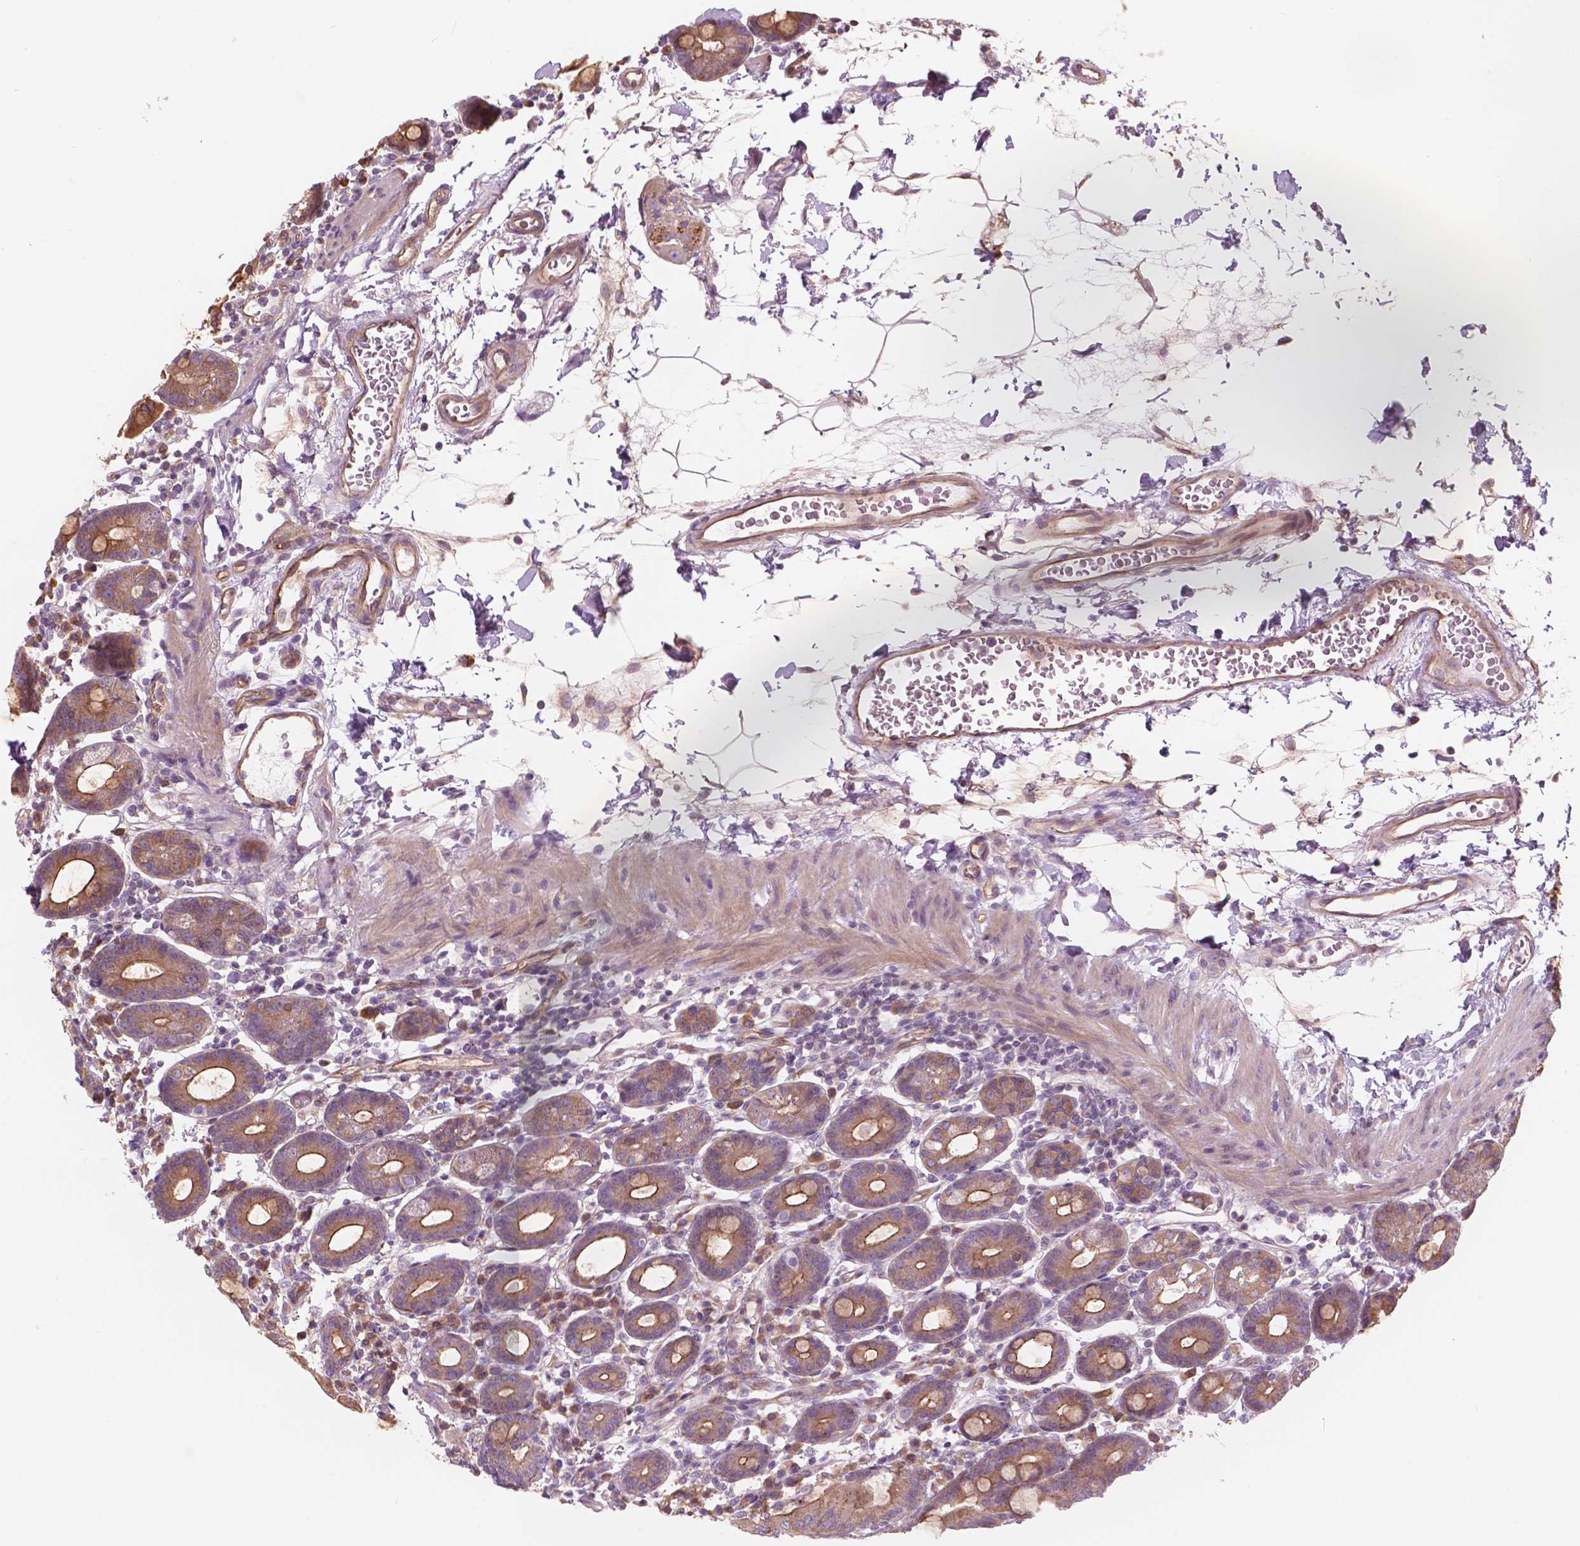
{"staining": {"intensity": "strong", "quantity": ">75%", "location": "cytoplasmic/membranous"}, "tissue": "duodenum", "cell_type": "Glandular cells", "image_type": "normal", "snomed": [{"axis": "morphology", "description": "Normal tissue, NOS"}, {"axis": "topography", "description": "Pancreas"}, {"axis": "topography", "description": "Duodenum"}], "caption": "High-power microscopy captured an immunohistochemistry (IHC) micrograph of benign duodenum, revealing strong cytoplasmic/membranous staining in approximately >75% of glandular cells.", "gene": "SURF4", "patient": {"sex": "male", "age": 59}}